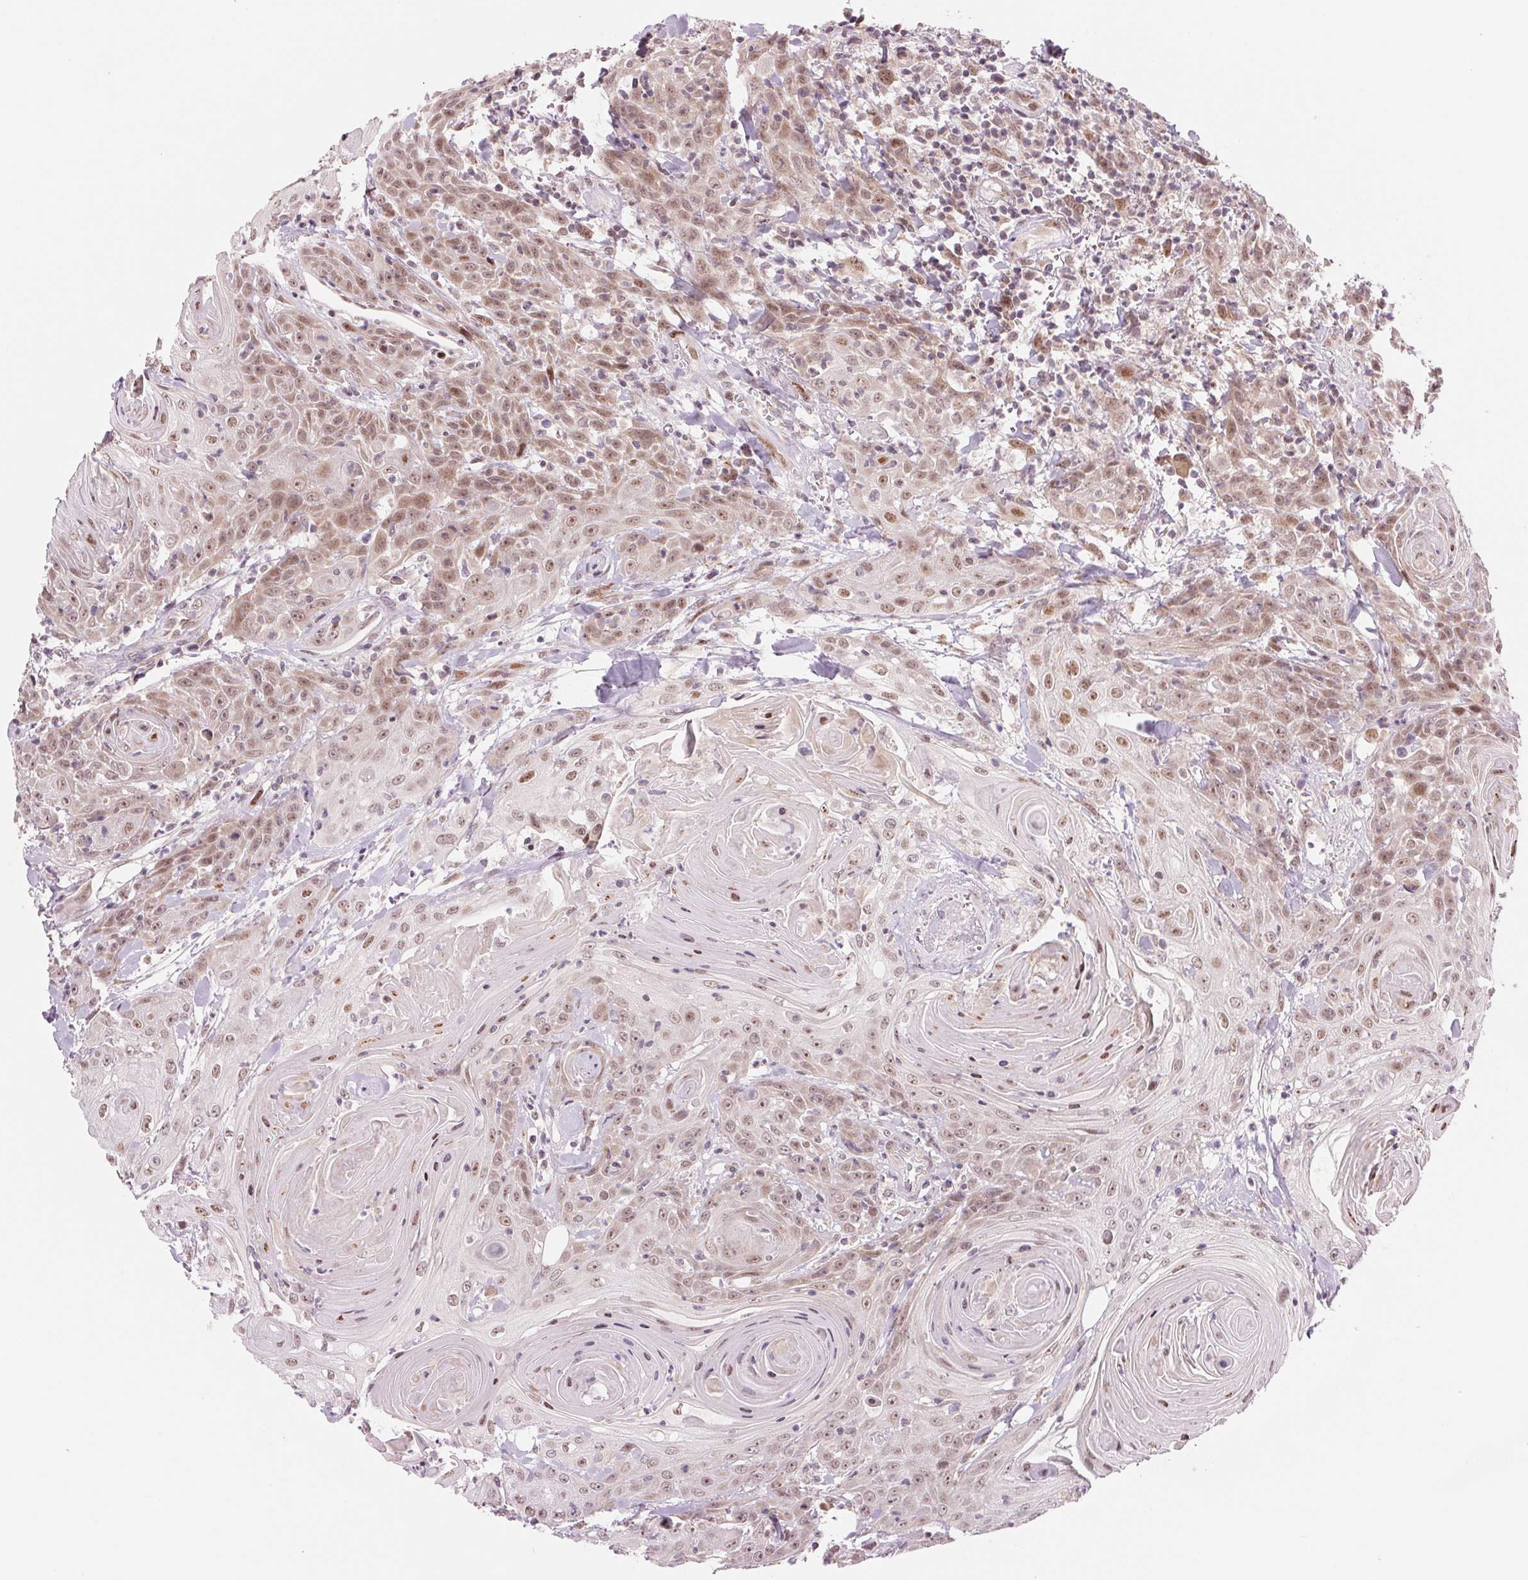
{"staining": {"intensity": "weak", "quantity": ">75%", "location": "nuclear"}, "tissue": "head and neck cancer", "cell_type": "Tumor cells", "image_type": "cancer", "snomed": [{"axis": "morphology", "description": "Squamous cell carcinoma, NOS"}, {"axis": "topography", "description": "Head-Neck"}], "caption": "Protein staining of head and neck squamous cell carcinoma tissue demonstrates weak nuclear staining in about >75% of tumor cells.", "gene": "ARHGAP32", "patient": {"sex": "female", "age": 84}}